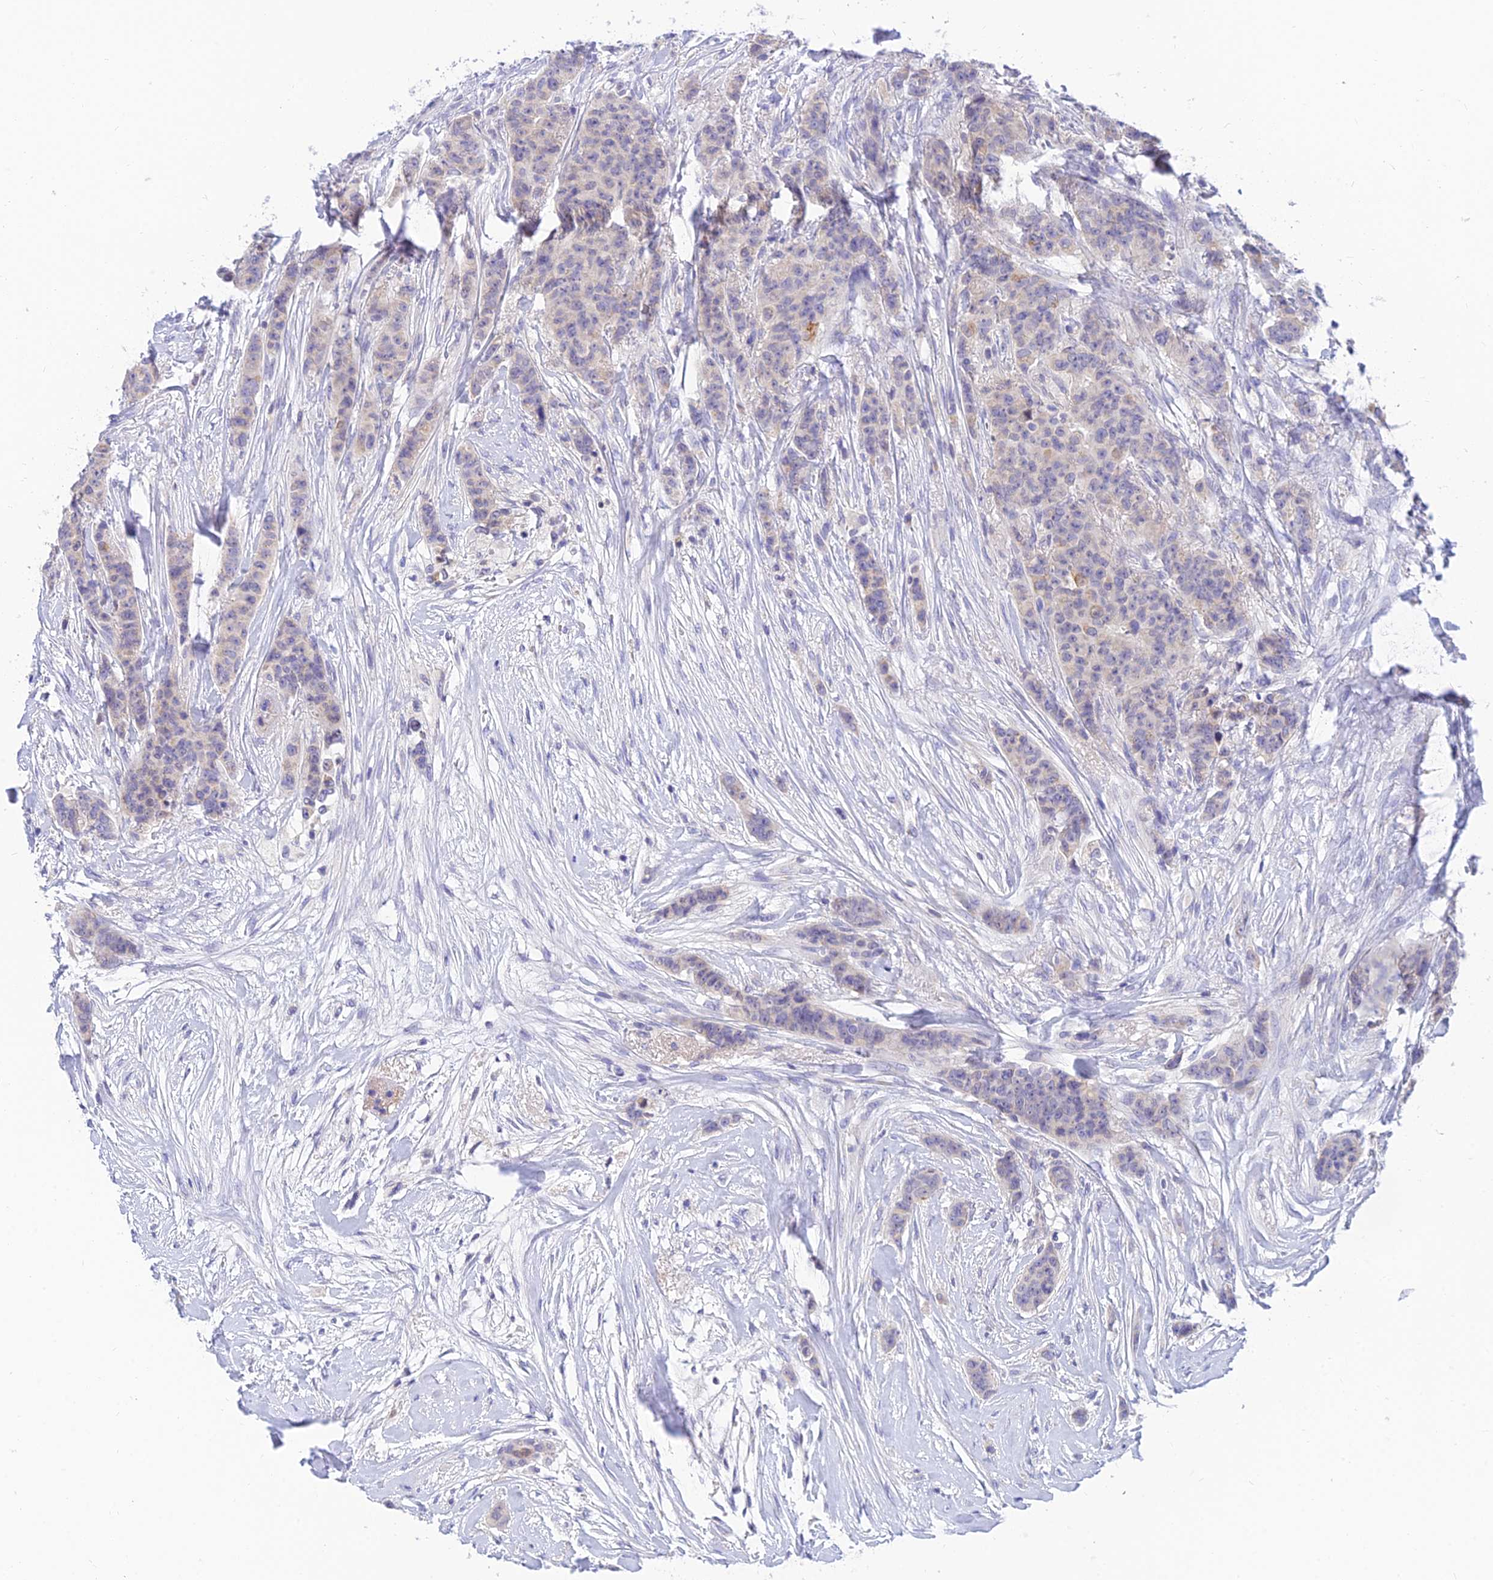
{"staining": {"intensity": "negative", "quantity": "none", "location": "none"}, "tissue": "breast cancer", "cell_type": "Tumor cells", "image_type": "cancer", "snomed": [{"axis": "morphology", "description": "Duct carcinoma"}, {"axis": "topography", "description": "Breast"}], "caption": "Immunohistochemistry micrograph of neoplastic tissue: breast cancer stained with DAB (3,3'-diaminobenzidine) exhibits no significant protein positivity in tumor cells.", "gene": "ANKS4B", "patient": {"sex": "female", "age": 40}}